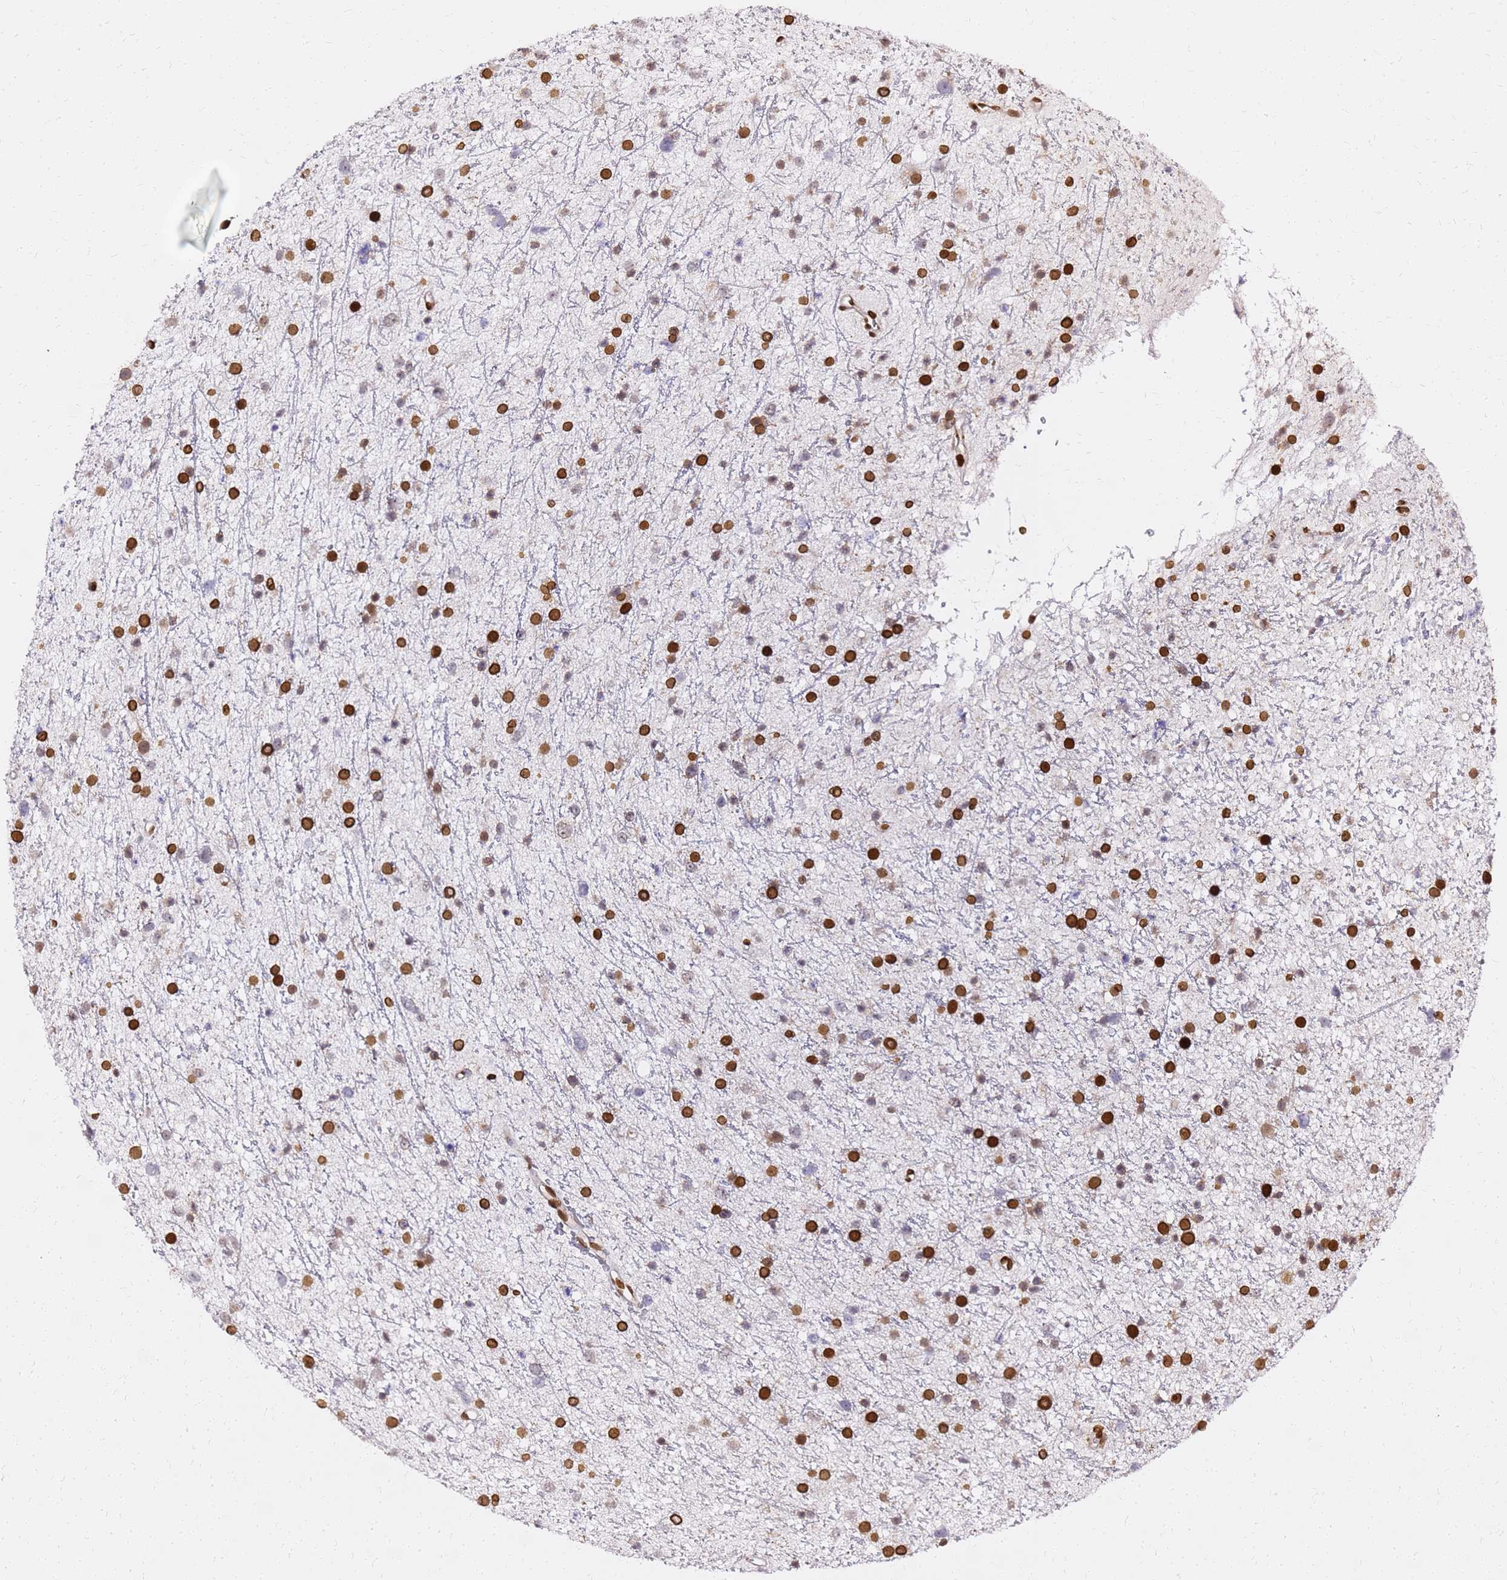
{"staining": {"intensity": "strong", "quantity": "25%-75%", "location": "cytoplasmic/membranous,nuclear"}, "tissue": "glioma", "cell_type": "Tumor cells", "image_type": "cancer", "snomed": [{"axis": "morphology", "description": "Glioma, malignant, Low grade"}, {"axis": "topography", "description": "Cerebral cortex"}], "caption": "A photomicrograph showing strong cytoplasmic/membranous and nuclear expression in approximately 25%-75% of tumor cells in malignant glioma (low-grade), as visualized by brown immunohistochemical staining.", "gene": "C6orf141", "patient": {"sex": "female", "age": 39}}